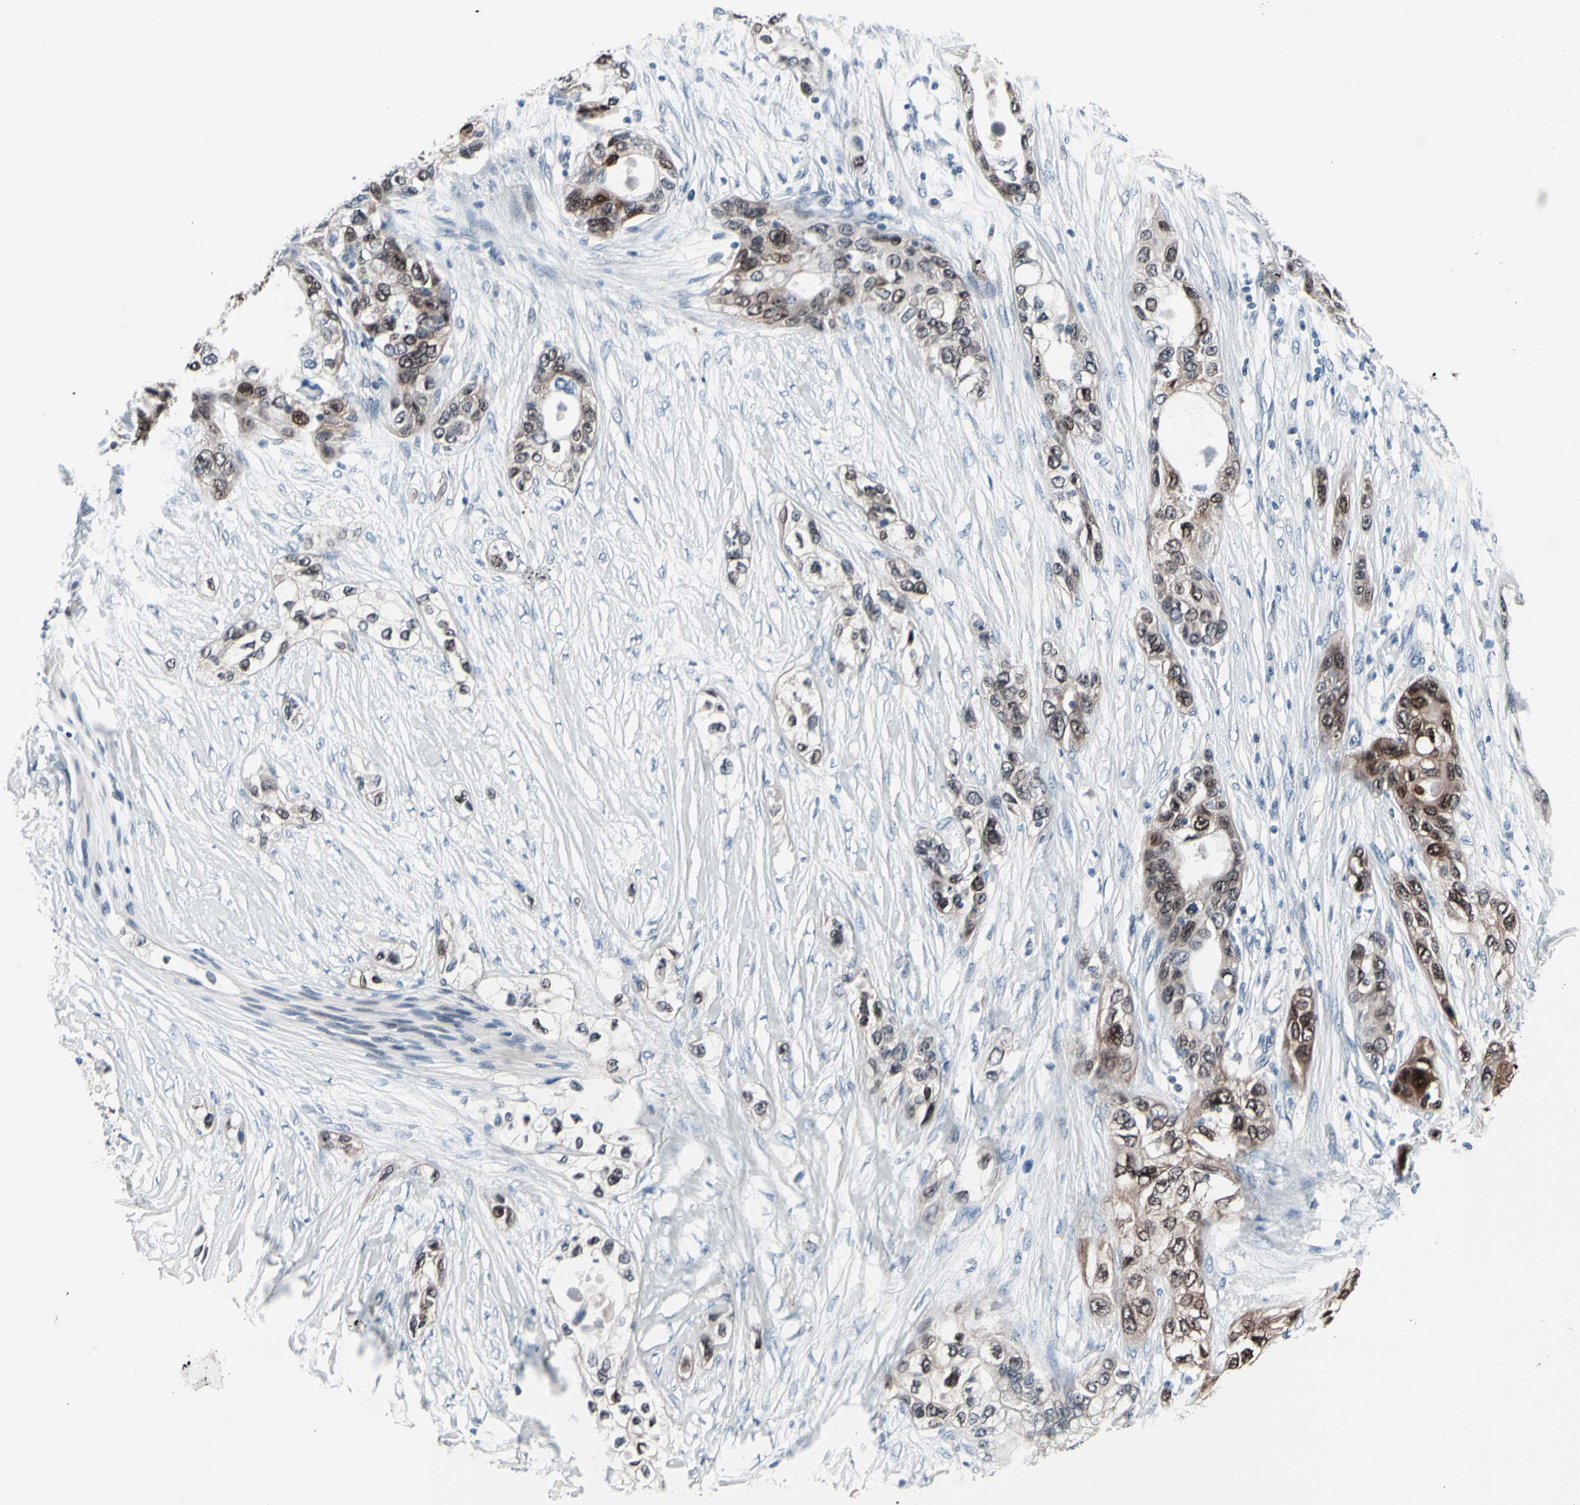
{"staining": {"intensity": "moderate", "quantity": "25%-75%", "location": "cytoplasmic/membranous,nuclear"}, "tissue": "pancreatic cancer", "cell_type": "Tumor cells", "image_type": "cancer", "snomed": [{"axis": "morphology", "description": "Adenocarcinoma, NOS"}, {"axis": "topography", "description": "Pancreas"}], "caption": "Protein analysis of pancreatic cancer (adenocarcinoma) tissue demonstrates moderate cytoplasmic/membranous and nuclear staining in approximately 25%-75% of tumor cells.", "gene": "TXN", "patient": {"sex": "female", "age": 70}}